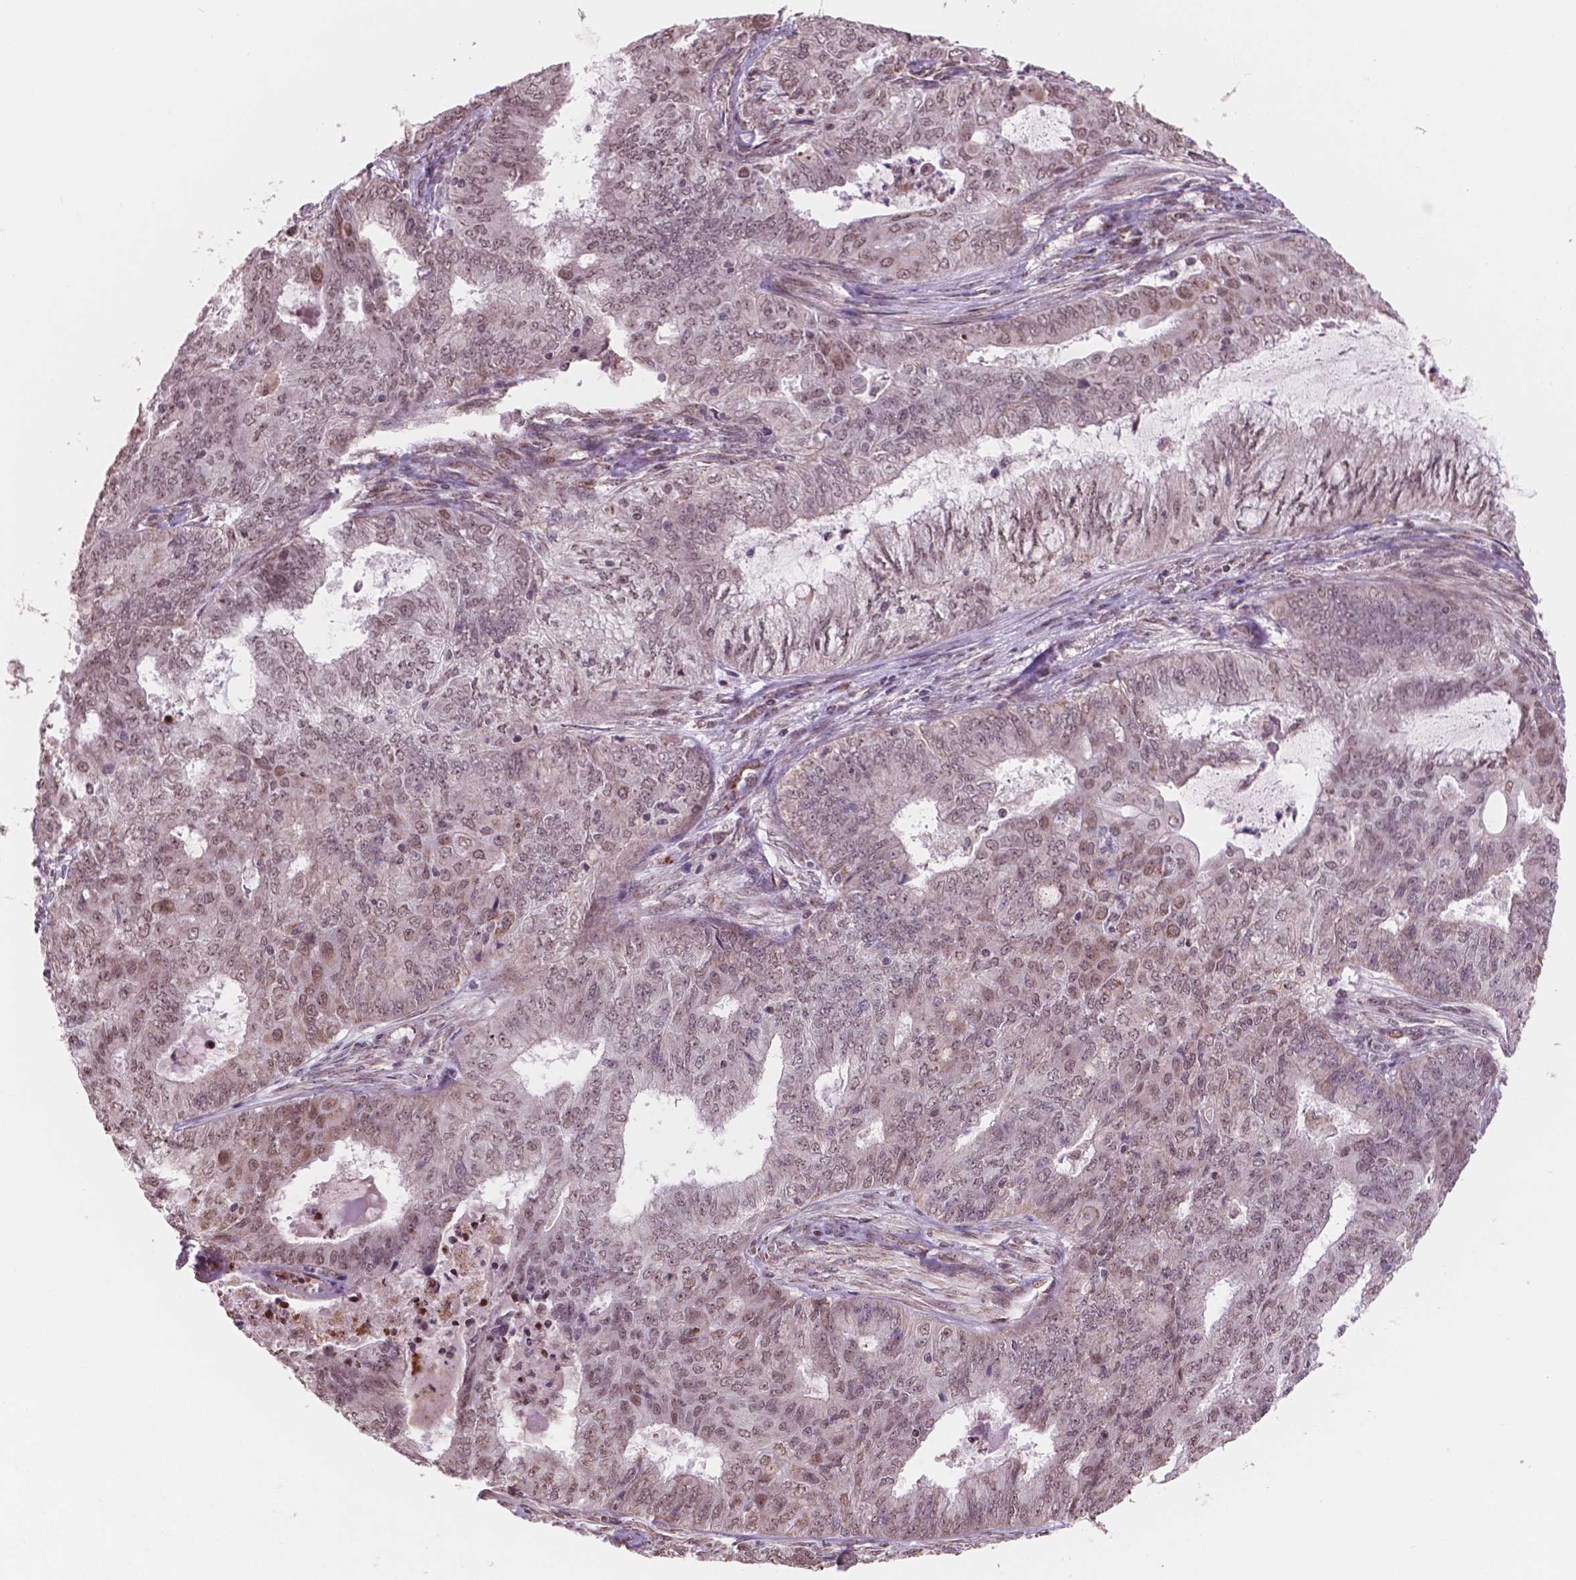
{"staining": {"intensity": "moderate", "quantity": "25%-75%", "location": "nuclear"}, "tissue": "endometrial cancer", "cell_type": "Tumor cells", "image_type": "cancer", "snomed": [{"axis": "morphology", "description": "Adenocarcinoma, NOS"}, {"axis": "topography", "description": "Endometrium"}], "caption": "Brown immunohistochemical staining in human adenocarcinoma (endometrial) shows moderate nuclear positivity in about 25%-75% of tumor cells. The staining is performed using DAB (3,3'-diaminobenzidine) brown chromogen to label protein expression. The nuclei are counter-stained blue using hematoxylin.", "gene": "NDUFA10", "patient": {"sex": "female", "age": 62}}